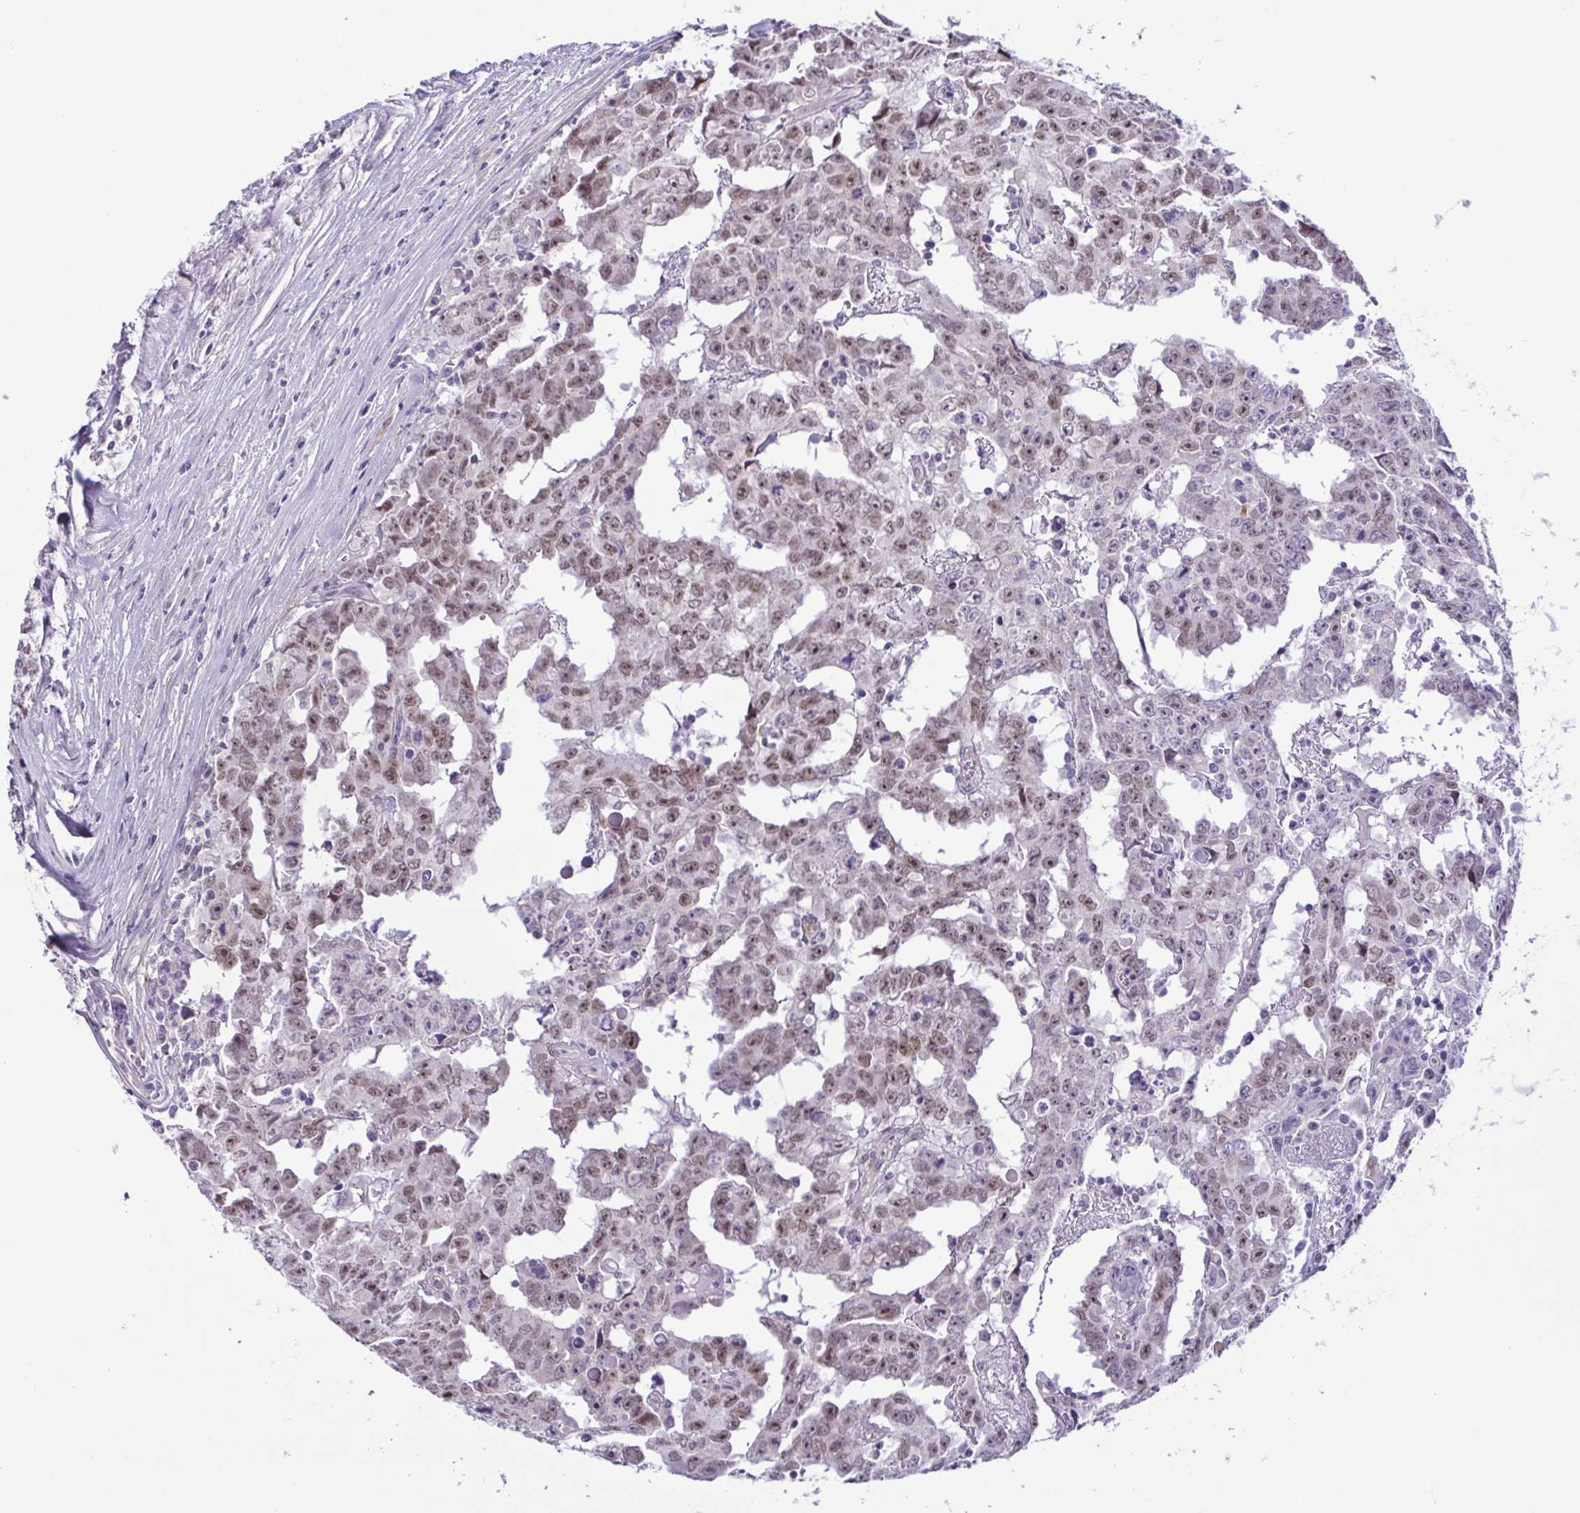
{"staining": {"intensity": "weak", "quantity": "25%-75%", "location": "nuclear"}, "tissue": "testis cancer", "cell_type": "Tumor cells", "image_type": "cancer", "snomed": [{"axis": "morphology", "description": "Carcinoma, Embryonal, NOS"}, {"axis": "topography", "description": "Testis"}], "caption": "Tumor cells reveal weak nuclear staining in approximately 25%-75% of cells in testis cancer.", "gene": "DCLK2", "patient": {"sex": "male", "age": 22}}